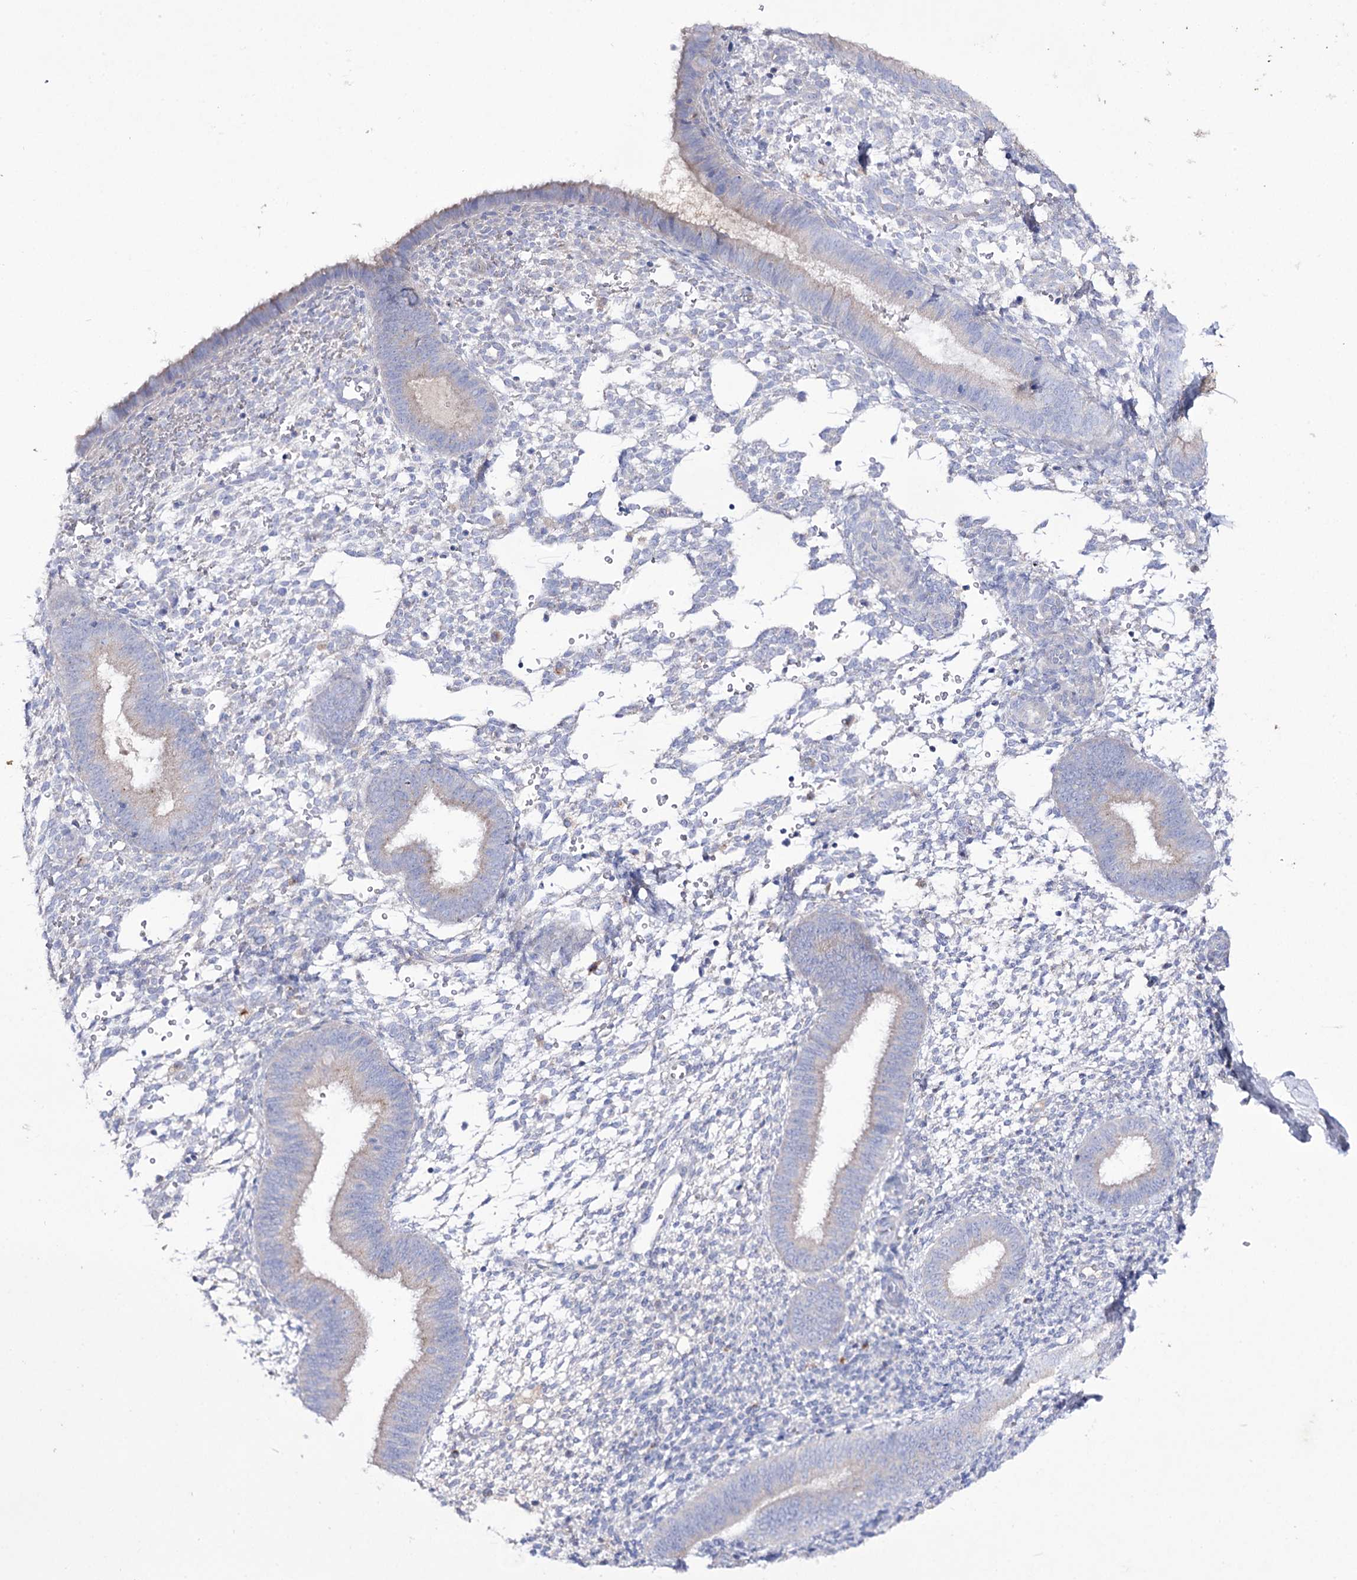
{"staining": {"intensity": "negative", "quantity": "none", "location": "none"}, "tissue": "endometrium", "cell_type": "Cells in endometrial stroma", "image_type": "normal", "snomed": [{"axis": "morphology", "description": "Normal tissue, NOS"}, {"axis": "topography", "description": "Uterus"}, {"axis": "topography", "description": "Endometrium"}], "caption": "The histopathology image reveals no staining of cells in endometrial stroma in normal endometrium.", "gene": "NAGLU", "patient": {"sex": "female", "age": 48}}